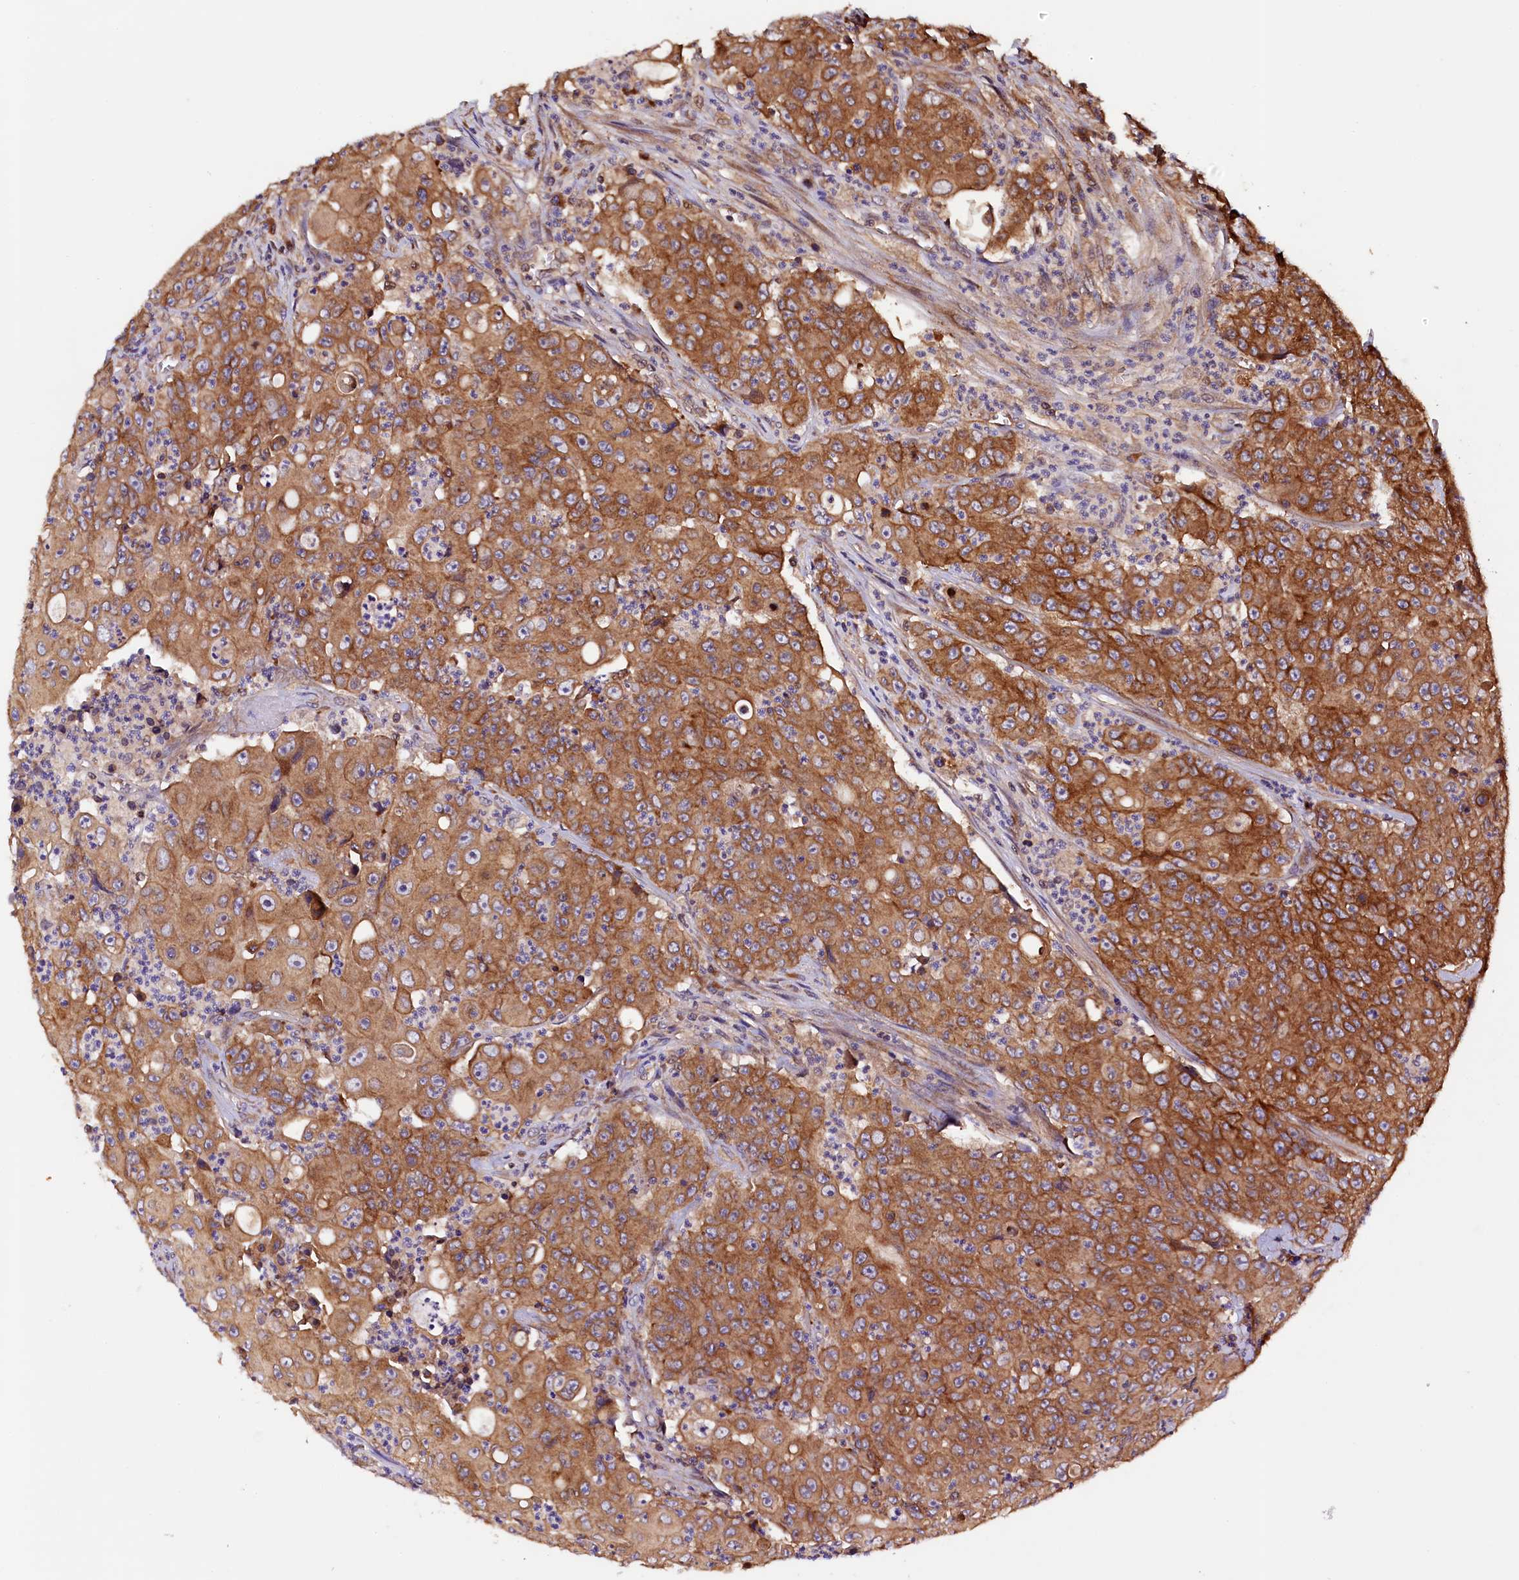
{"staining": {"intensity": "moderate", "quantity": ">75%", "location": "cytoplasmic/membranous"}, "tissue": "colorectal cancer", "cell_type": "Tumor cells", "image_type": "cancer", "snomed": [{"axis": "morphology", "description": "Adenocarcinoma, NOS"}, {"axis": "topography", "description": "Colon"}], "caption": "This image shows colorectal adenocarcinoma stained with immunohistochemistry to label a protein in brown. The cytoplasmic/membranous of tumor cells show moderate positivity for the protein. Nuclei are counter-stained blue.", "gene": "KLC2", "patient": {"sex": "male", "age": 51}}